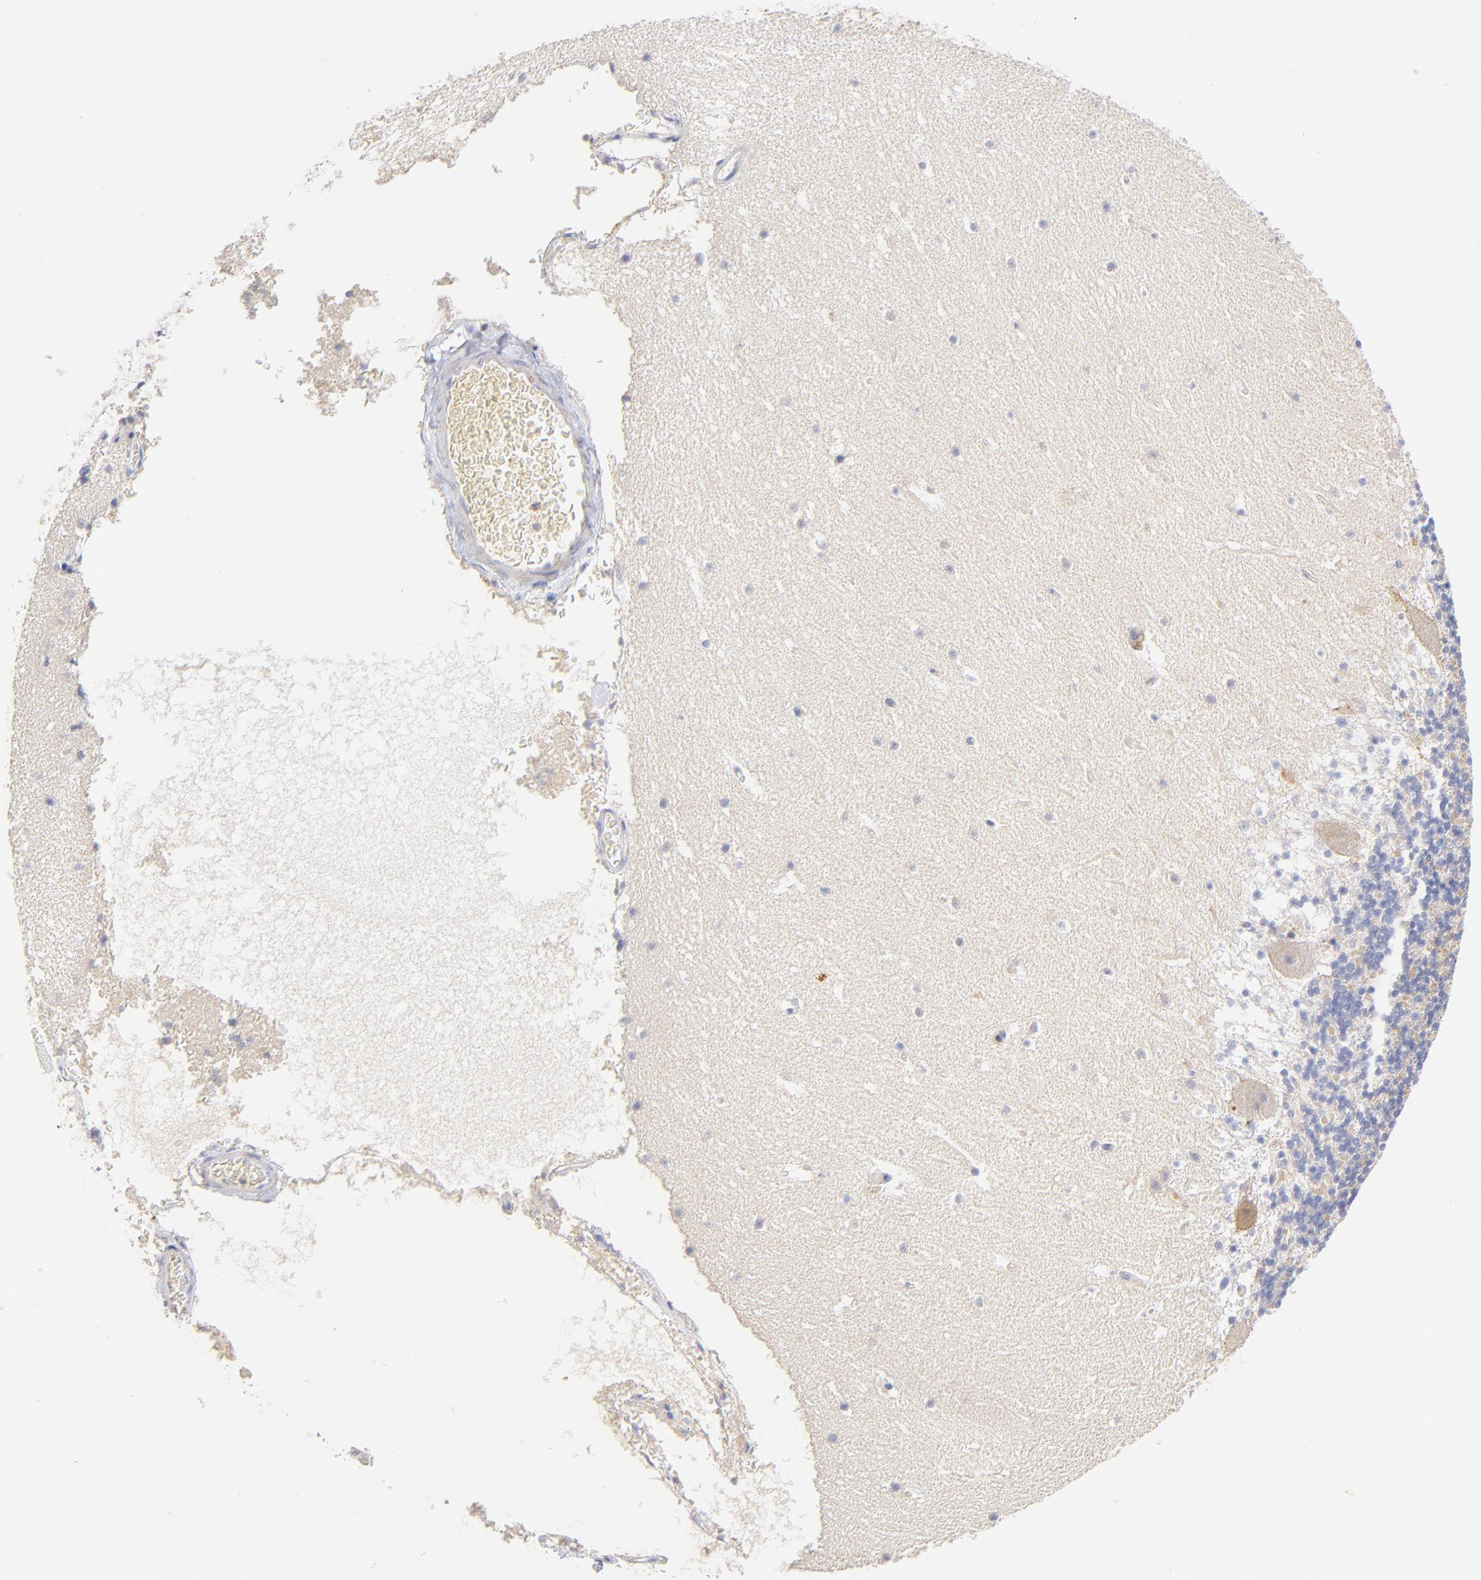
{"staining": {"intensity": "negative", "quantity": "none", "location": "none"}, "tissue": "cerebellum", "cell_type": "Cells in granular layer", "image_type": "normal", "snomed": [{"axis": "morphology", "description": "Normal tissue, NOS"}, {"axis": "topography", "description": "Cerebellum"}], "caption": "This micrograph is of normal cerebellum stained with IHC to label a protein in brown with the nuclei are counter-stained blue. There is no expression in cells in granular layer.", "gene": "MDGA2", "patient": {"sex": "male", "age": 45}}